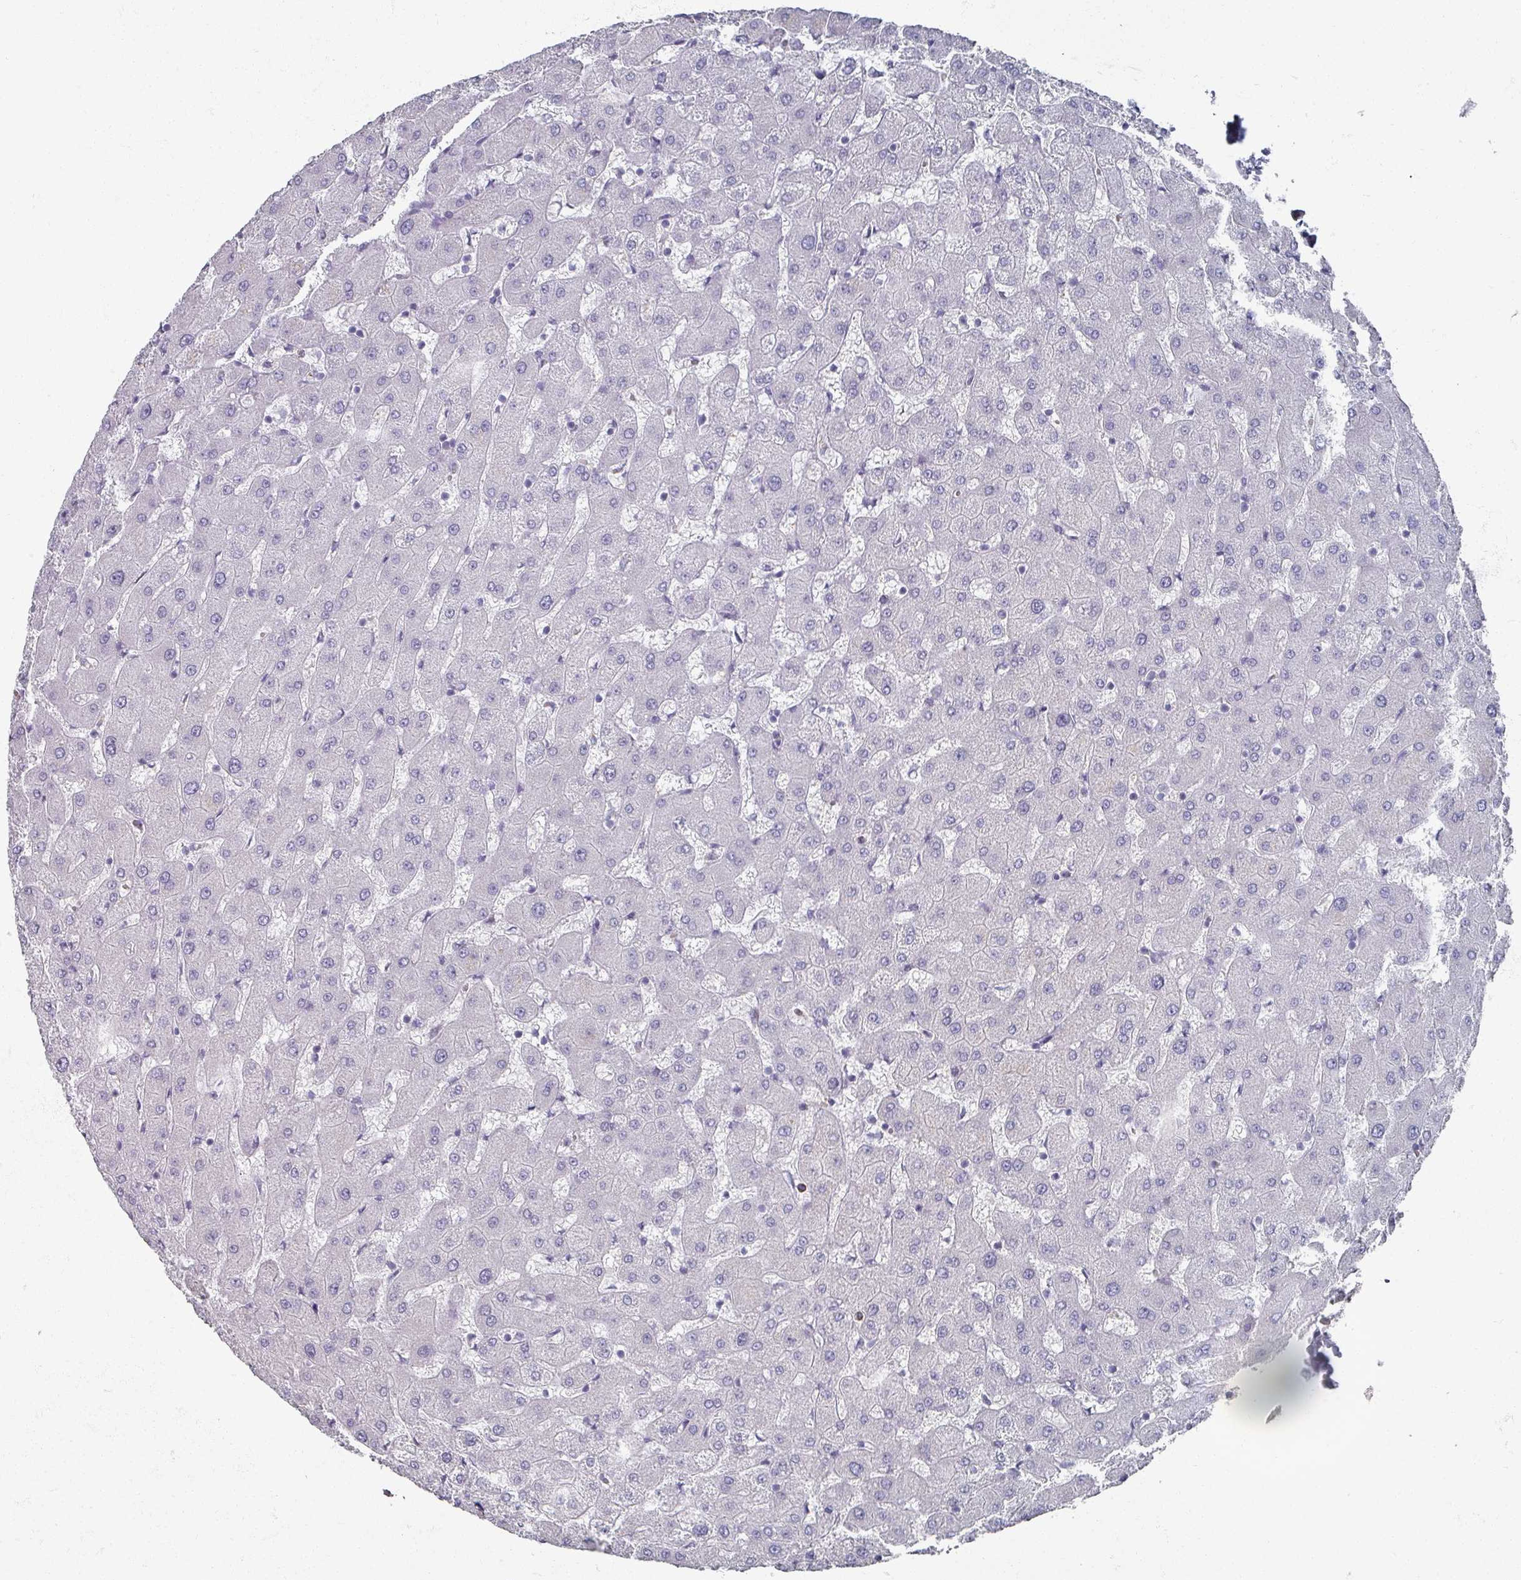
{"staining": {"intensity": "negative", "quantity": "none", "location": "none"}, "tissue": "liver", "cell_type": "Cholangiocytes", "image_type": "normal", "snomed": [{"axis": "morphology", "description": "Normal tissue, NOS"}, {"axis": "topography", "description": "Liver"}], "caption": "High power microscopy histopathology image of an IHC histopathology image of unremarkable liver, revealing no significant expression in cholangiocytes.", "gene": "OMG", "patient": {"sex": "female", "age": 63}}